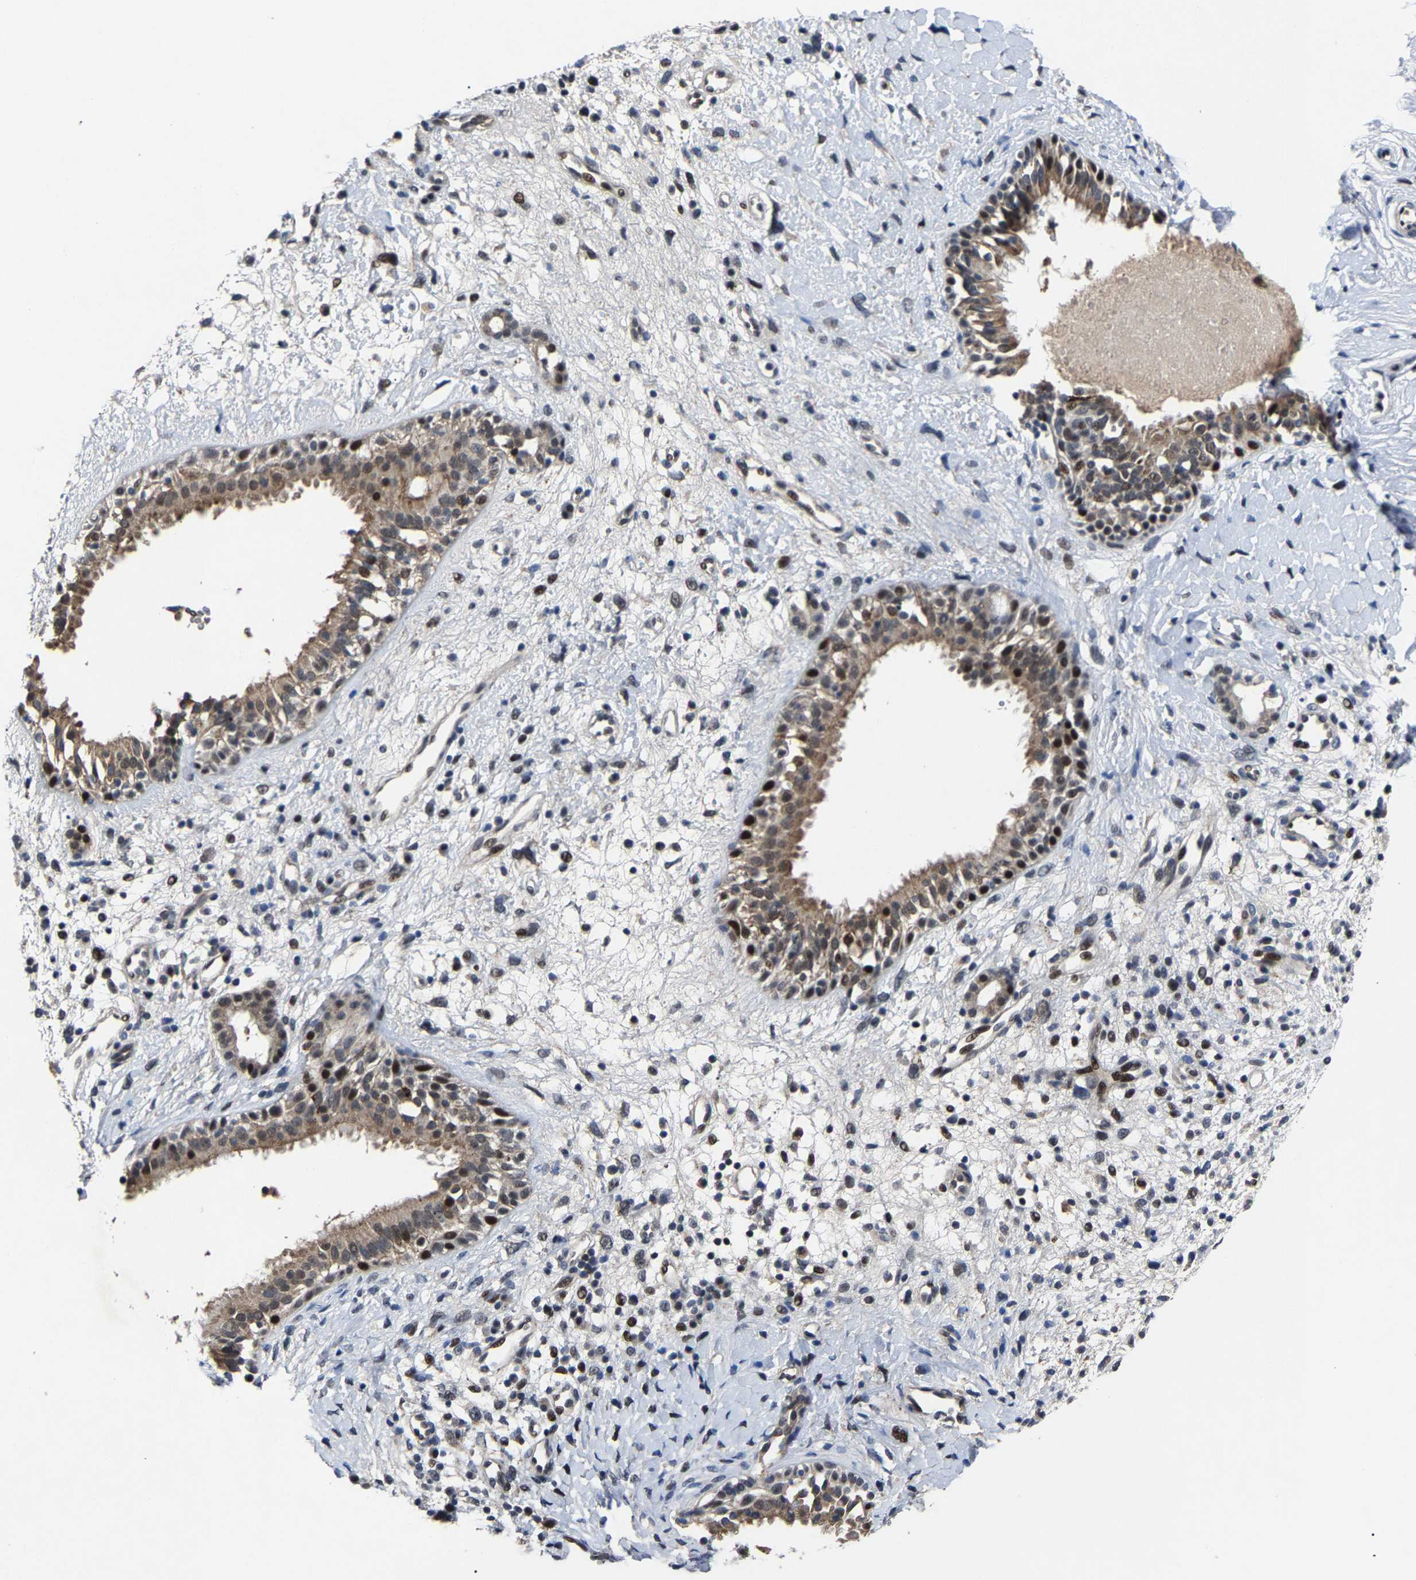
{"staining": {"intensity": "moderate", "quantity": ">75%", "location": "cytoplasmic/membranous,nuclear"}, "tissue": "nasopharynx", "cell_type": "Respiratory epithelial cells", "image_type": "normal", "snomed": [{"axis": "morphology", "description": "Normal tissue, NOS"}, {"axis": "topography", "description": "Nasopharynx"}], "caption": "Nasopharynx stained for a protein displays moderate cytoplasmic/membranous,nuclear positivity in respiratory epithelial cells. The protein of interest is shown in brown color, while the nuclei are stained blue.", "gene": "LSM8", "patient": {"sex": "male", "age": 22}}